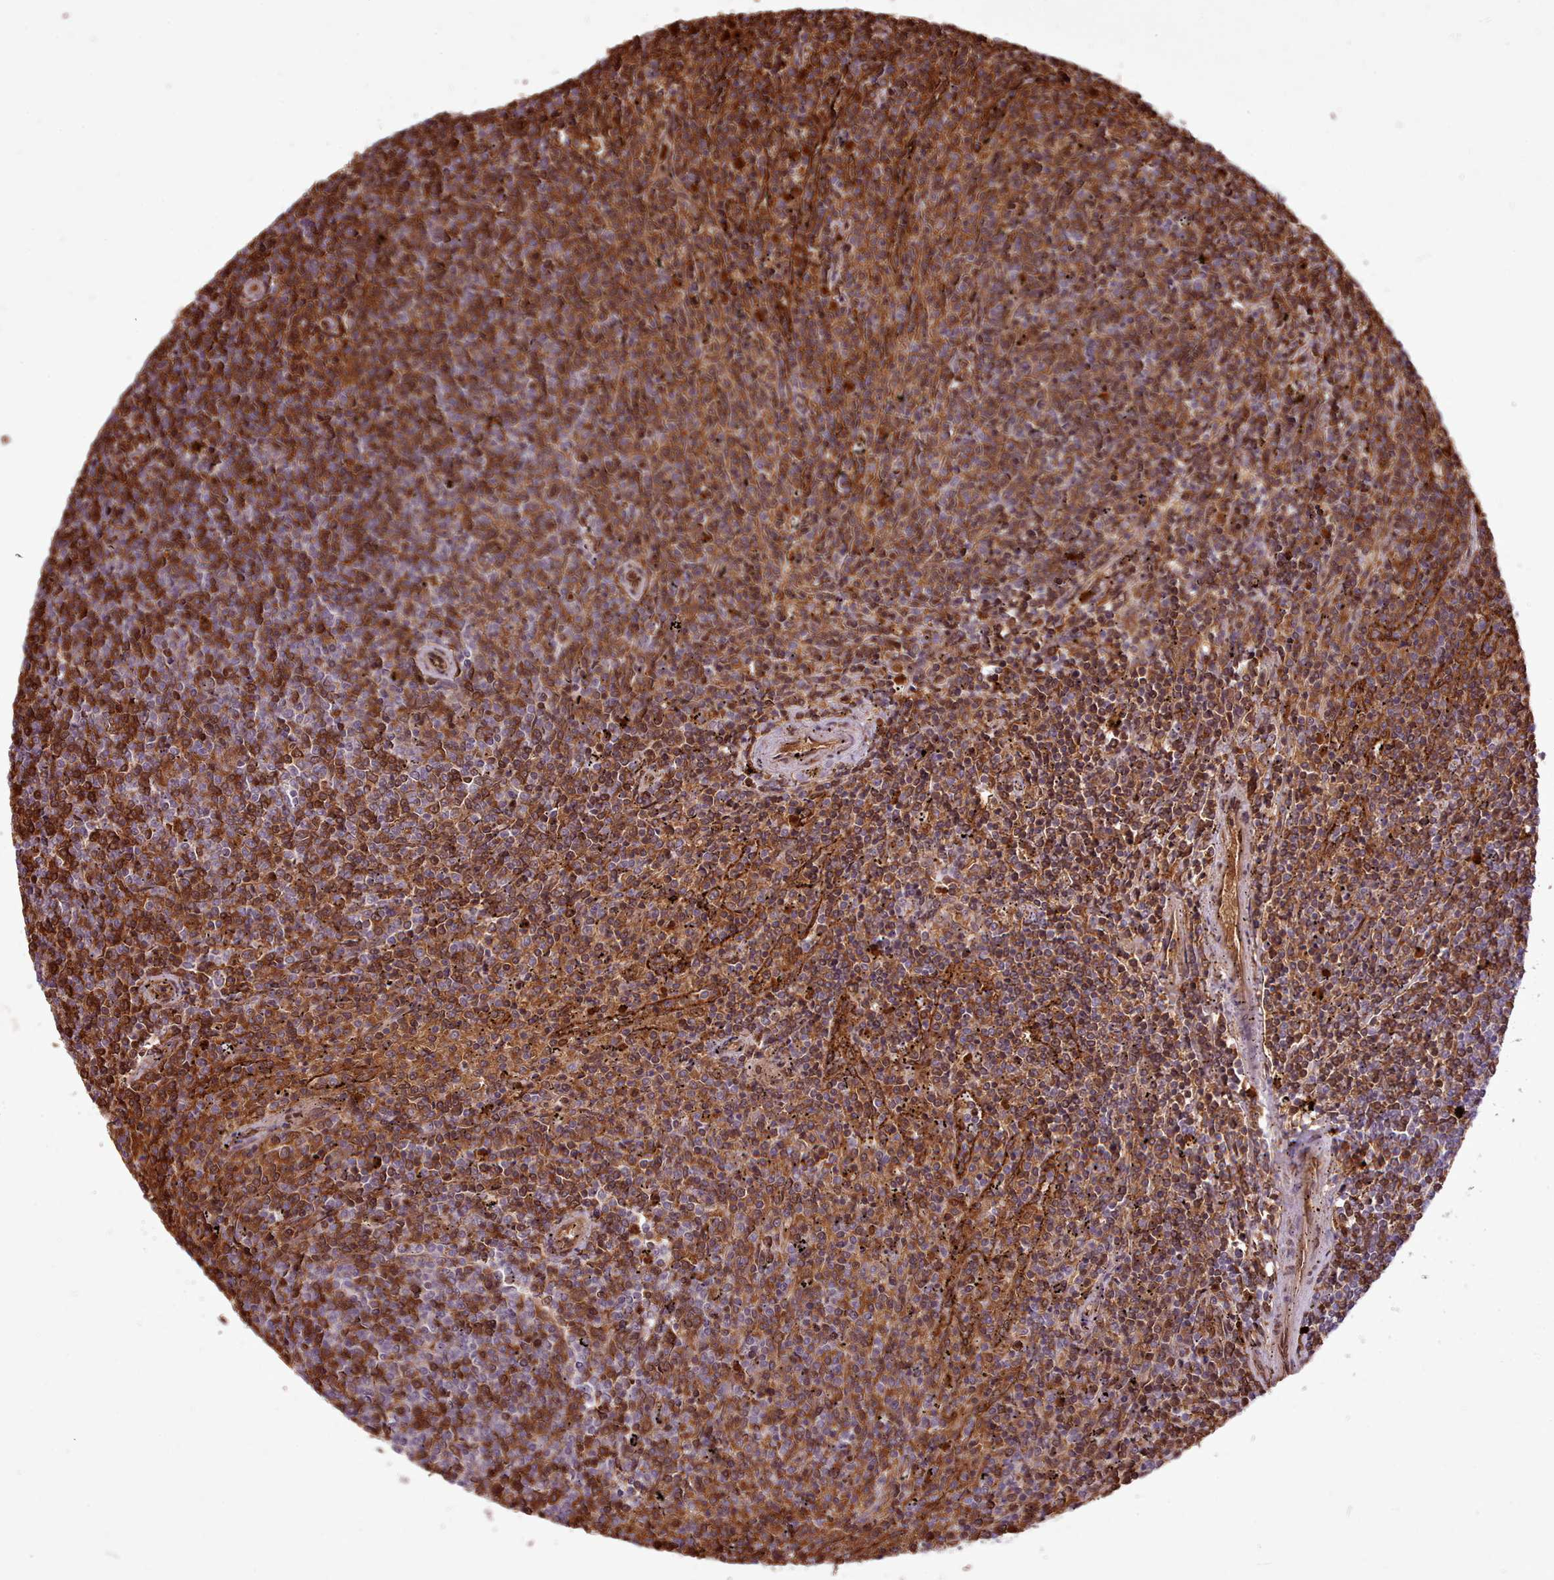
{"staining": {"intensity": "strong", "quantity": "25%-75%", "location": "cytoplasmic/membranous"}, "tissue": "lymphoma", "cell_type": "Tumor cells", "image_type": "cancer", "snomed": [{"axis": "morphology", "description": "Malignant lymphoma, non-Hodgkin's type, Low grade"}, {"axis": "topography", "description": "Spleen"}], "caption": "Lymphoma stained for a protein reveals strong cytoplasmic/membranous positivity in tumor cells.", "gene": "CABP1", "patient": {"sex": "female", "age": 50}}